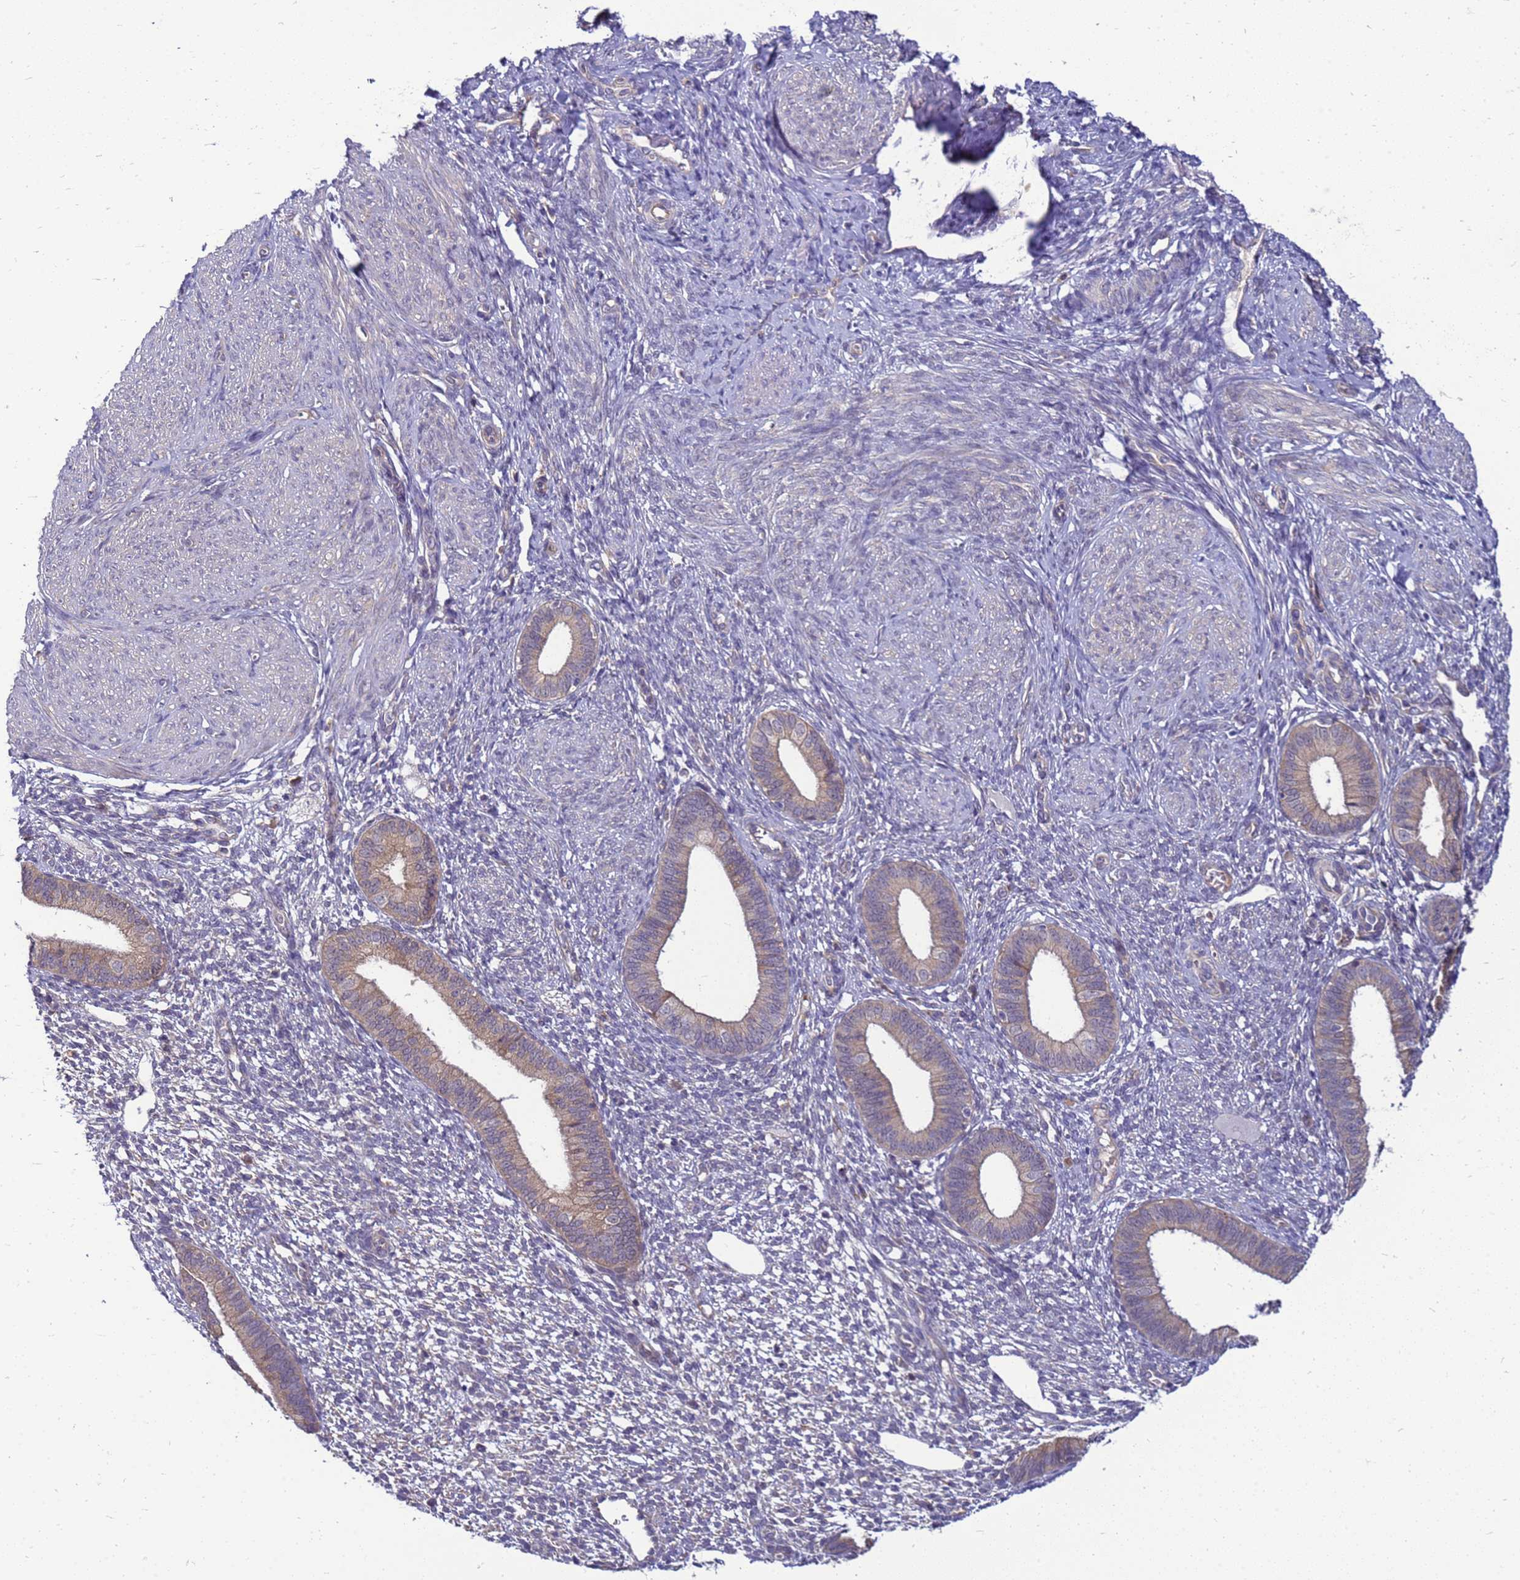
{"staining": {"intensity": "negative", "quantity": "none", "location": "none"}, "tissue": "endometrium", "cell_type": "Cells in endometrial stroma", "image_type": "normal", "snomed": [{"axis": "morphology", "description": "Normal tissue, NOS"}, {"axis": "topography", "description": "Endometrium"}], "caption": "Immunohistochemistry of normal human endometrium displays no staining in cells in endometrial stroma.", "gene": "ENOPH1", "patient": {"sex": "female", "age": 46}}